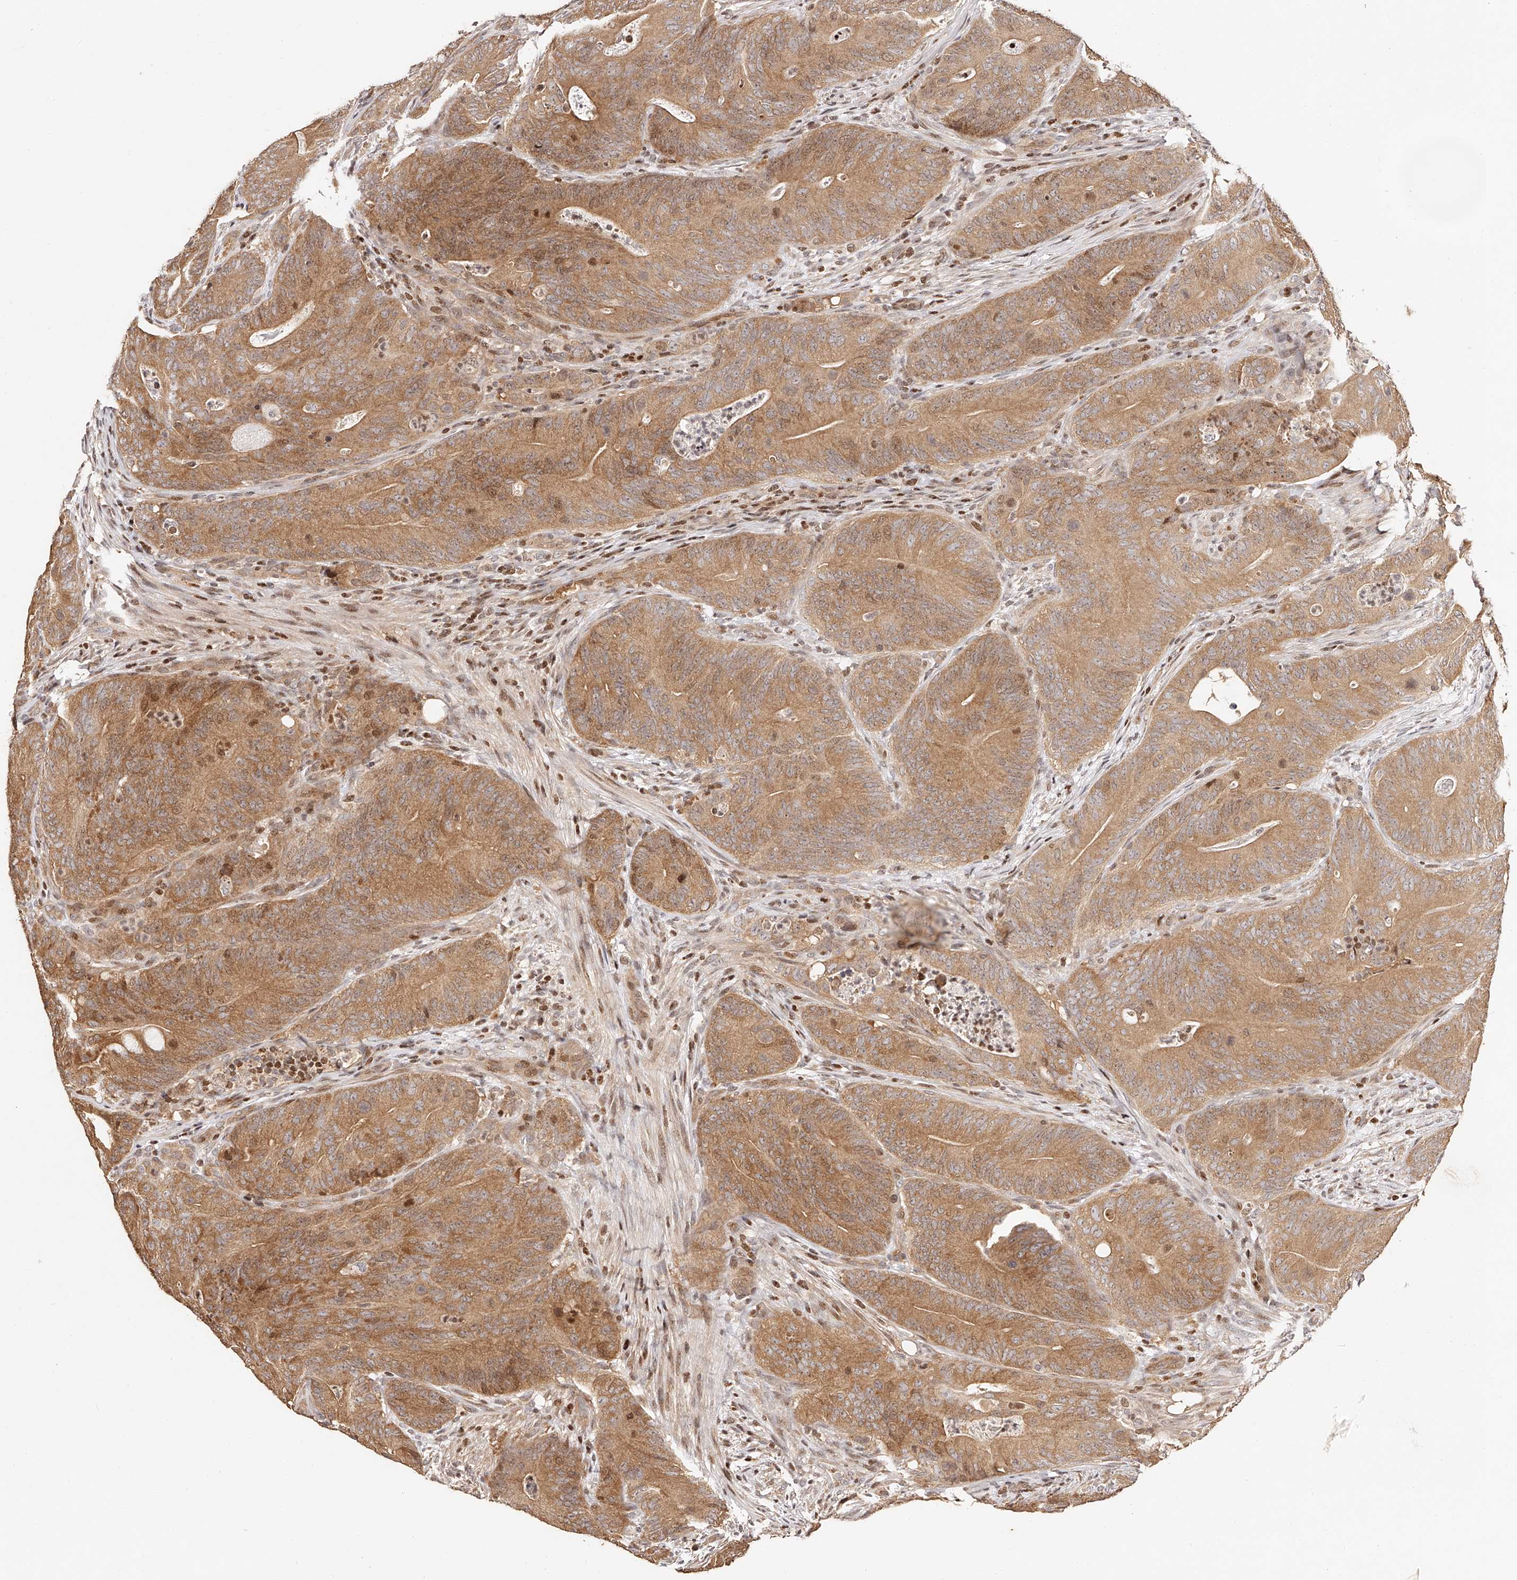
{"staining": {"intensity": "moderate", "quantity": ">75%", "location": "cytoplasmic/membranous,nuclear"}, "tissue": "colorectal cancer", "cell_type": "Tumor cells", "image_type": "cancer", "snomed": [{"axis": "morphology", "description": "Normal tissue, NOS"}, {"axis": "topography", "description": "Colon"}], "caption": "Immunohistochemistry (IHC) image of neoplastic tissue: human colorectal cancer stained using immunohistochemistry (IHC) shows medium levels of moderate protein expression localized specifically in the cytoplasmic/membranous and nuclear of tumor cells, appearing as a cytoplasmic/membranous and nuclear brown color.", "gene": "PFDN2", "patient": {"sex": "female", "age": 82}}